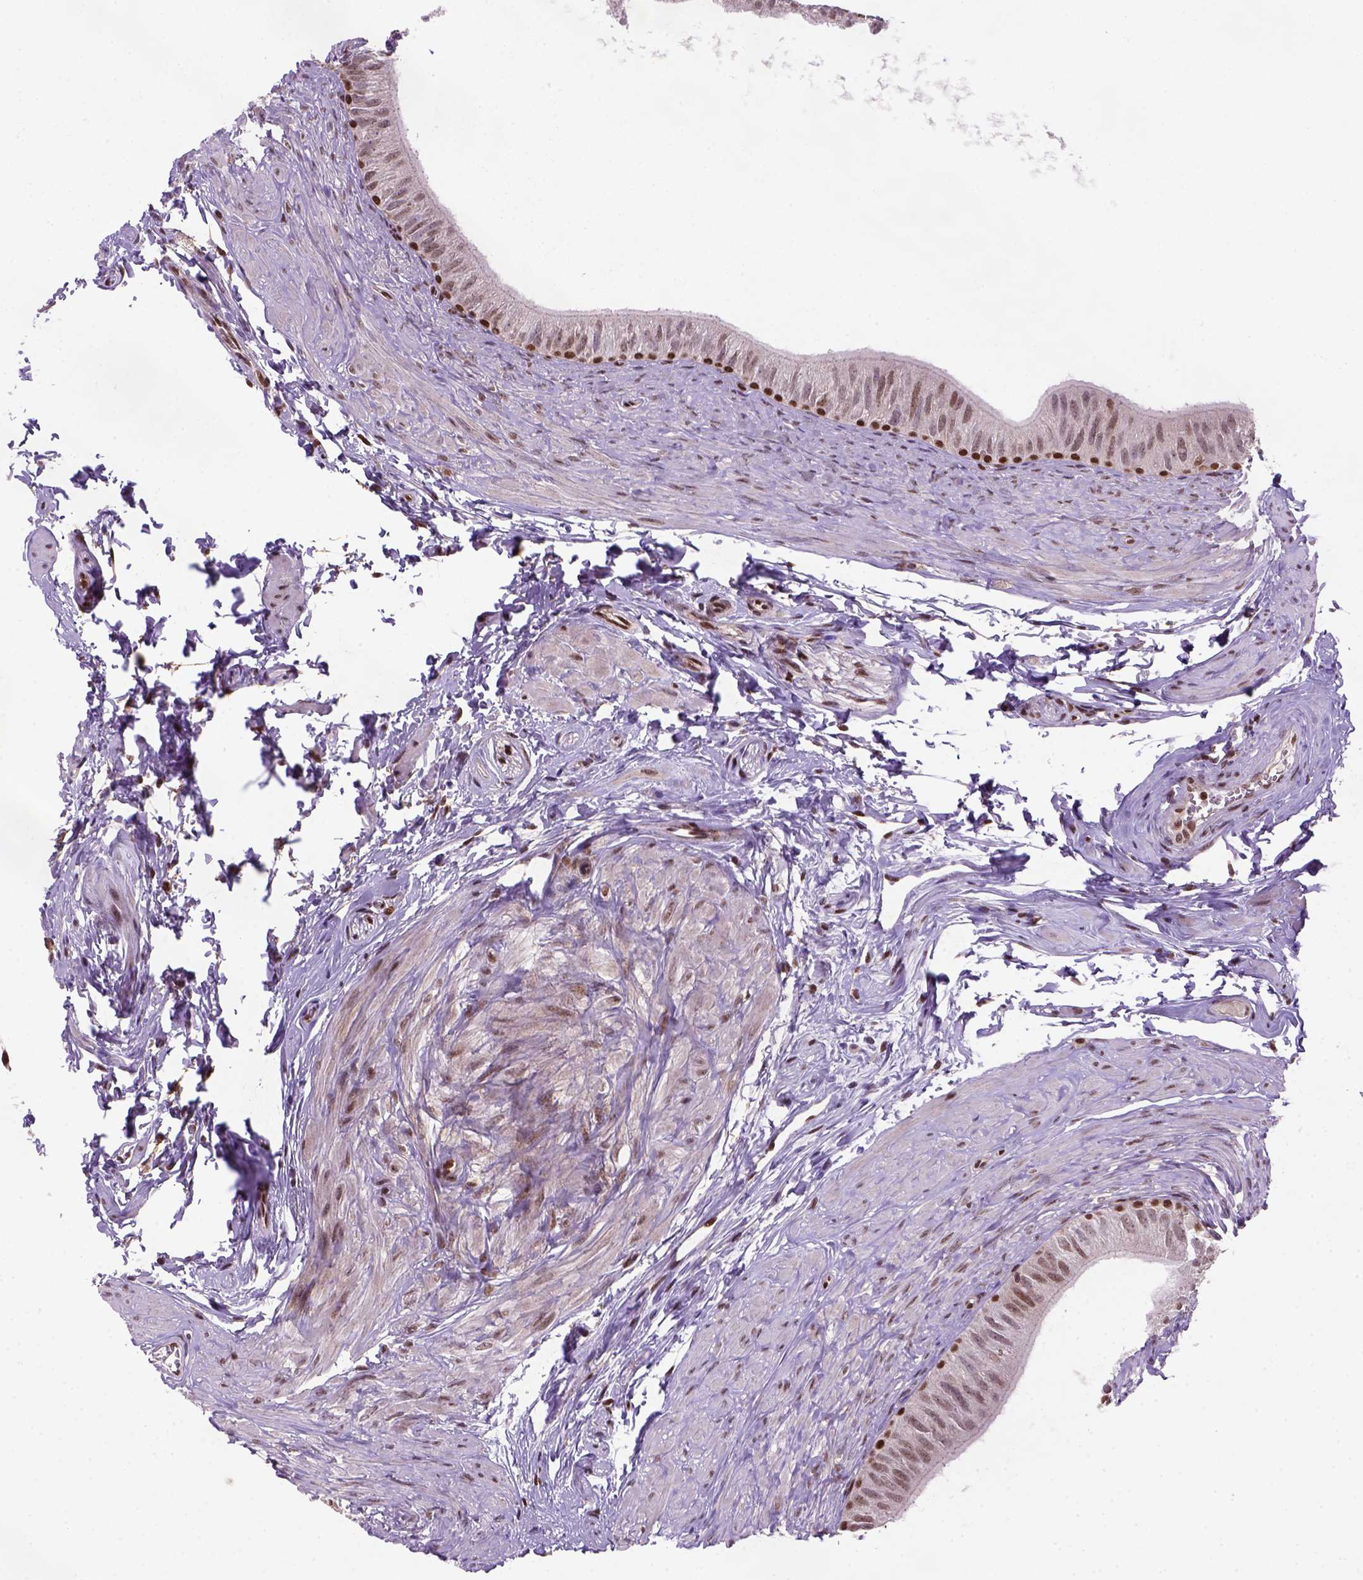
{"staining": {"intensity": "strong", "quantity": ">75%", "location": "nuclear"}, "tissue": "epididymis", "cell_type": "Glandular cells", "image_type": "normal", "snomed": [{"axis": "morphology", "description": "Normal tissue, NOS"}, {"axis": "topography", "description": "Epididymis"}], "caption": "A photomicrograph showing strong nuclear expression in approximately >75% of glandular cells in unremarkable epididymis, as visualized by brown immunohistochemical staining.", "gene": "MGMT", "patient": {"sex": "male", "age": 36}}